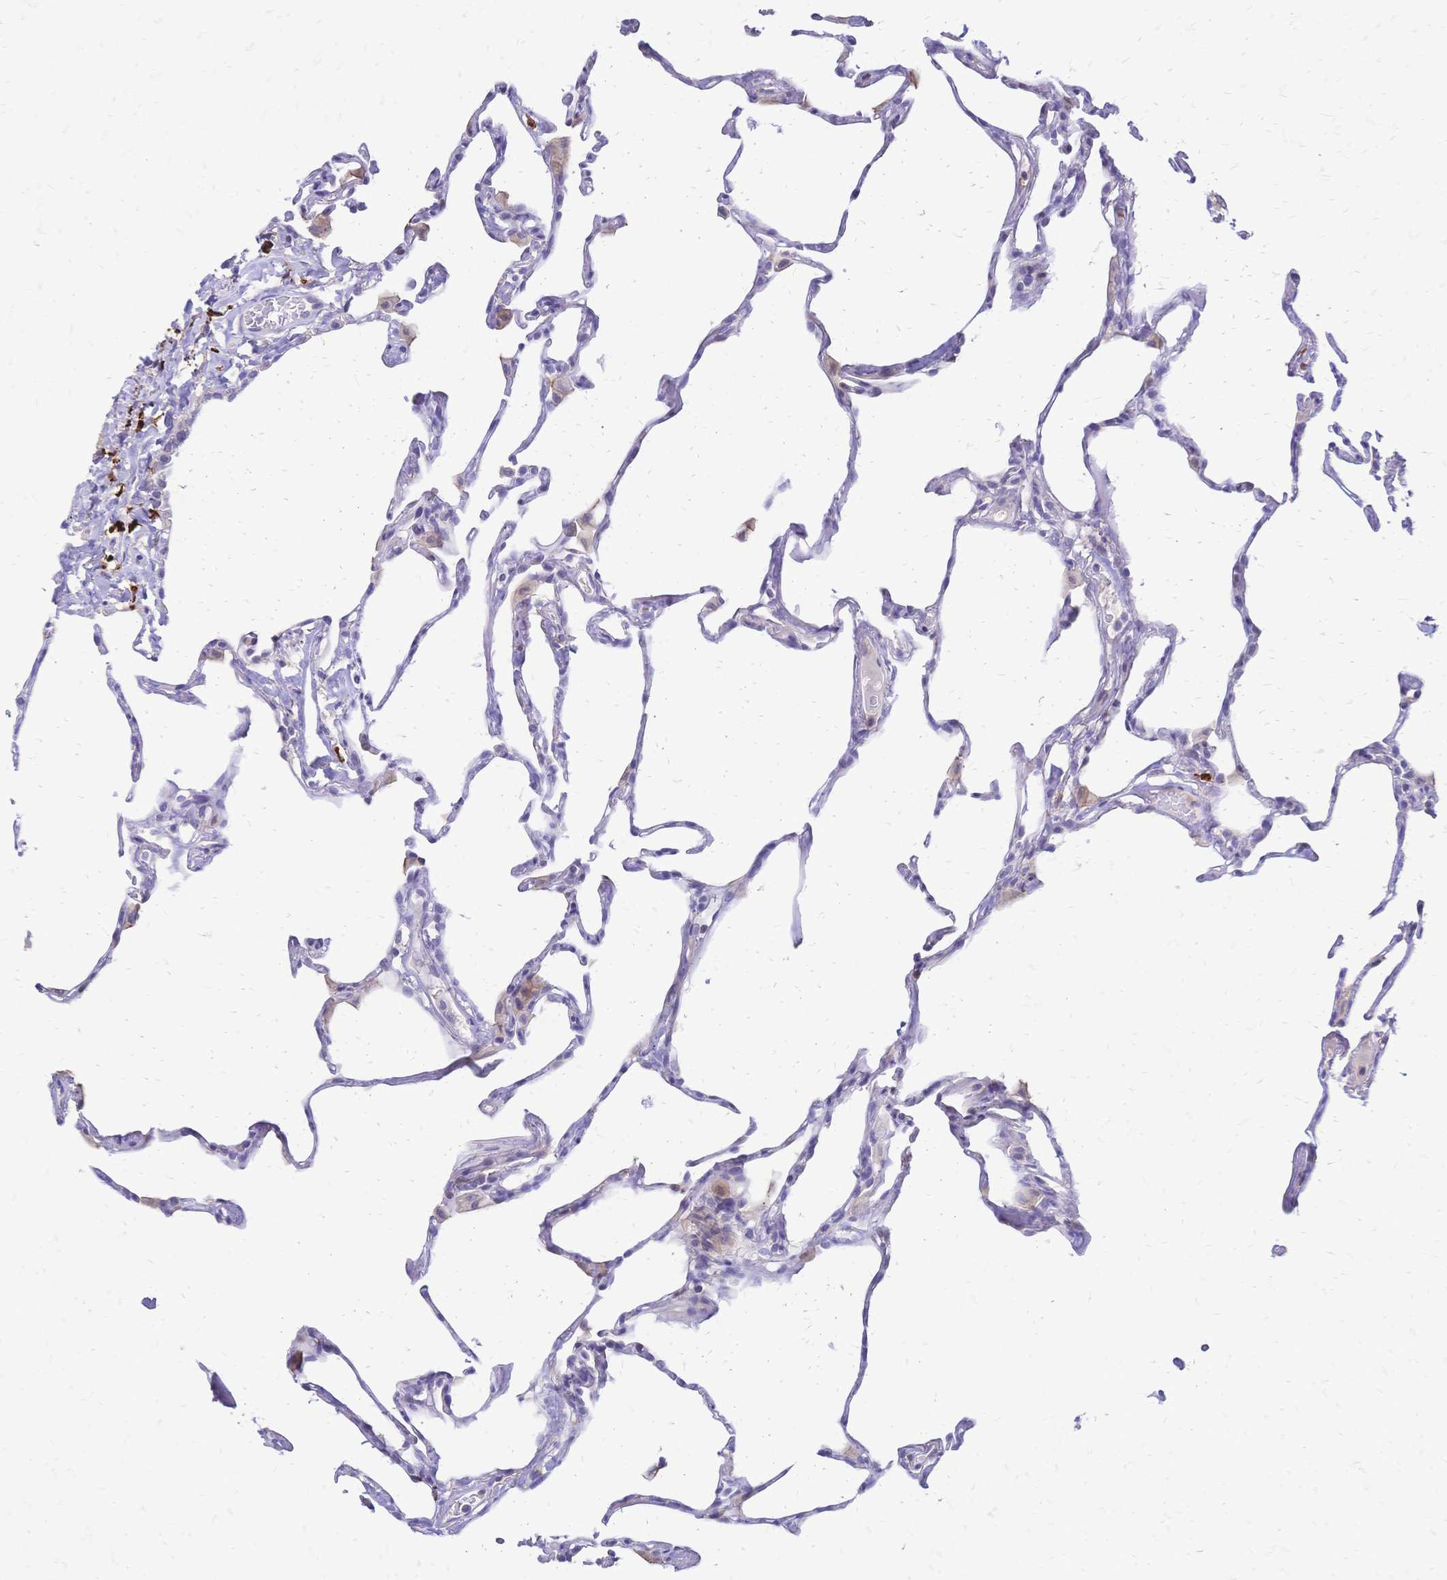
{"staining": {"intensity": "weak", "quantity": "<25%", "location": "cytoplasmic/membranous"}, "tissue": "lung", "cell_type": "Alveolar cells", "image_type": "normal", "snomed": [{"axis": "morphology", "description": "Normal tissue, NOS"}, {"axis": "topography", "description": "Lung"}], "caption": "Immunohistochemistry of unremarkable human lung reveals no expression in alveolar cells.", "gene": "IL2RA", "patient": {"sex": "male", "age": 65}}